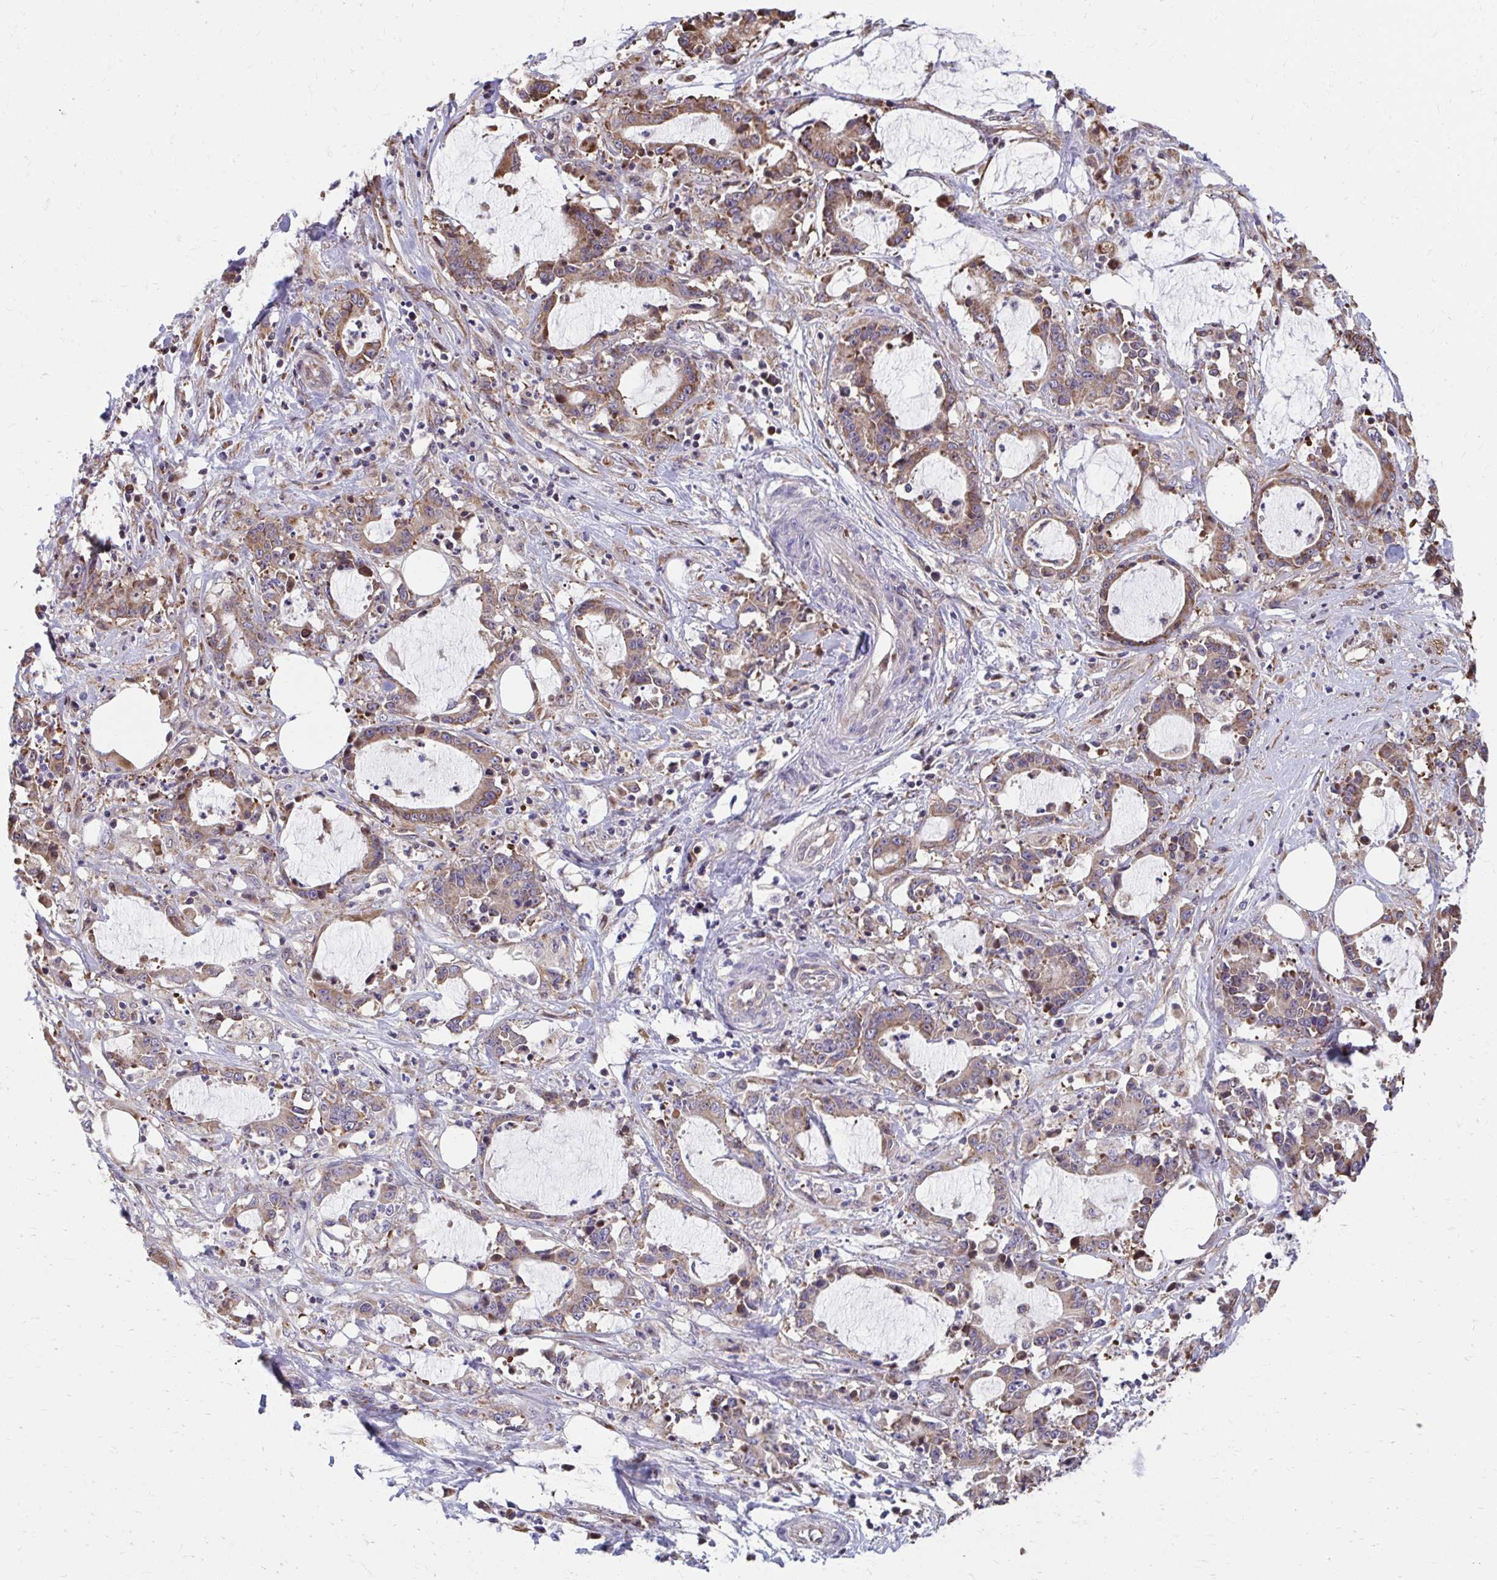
{"staining": {"intensity": "moderate", "quantity": ">75%", "location": "cytoplasmic/membranous"}, "tissue": "stomach cancer", "cell_type": "Tumor cells", "image_type": "cancer", "snomed": [{"axis": "morphology", "description": "Adenocarcinoma, NOS"}, {"axis": "topography", "description": "Stomach, upper"}], "caption": "IHC (DAB (3,3'-diaminobenzidine)) staining of stomach cancer shows moderate cytoplasmic/membranous protein positivity in about >75% of tumor cells.", "gene": "ZNF778", "patient": {"sex": "male", "age": 68}}